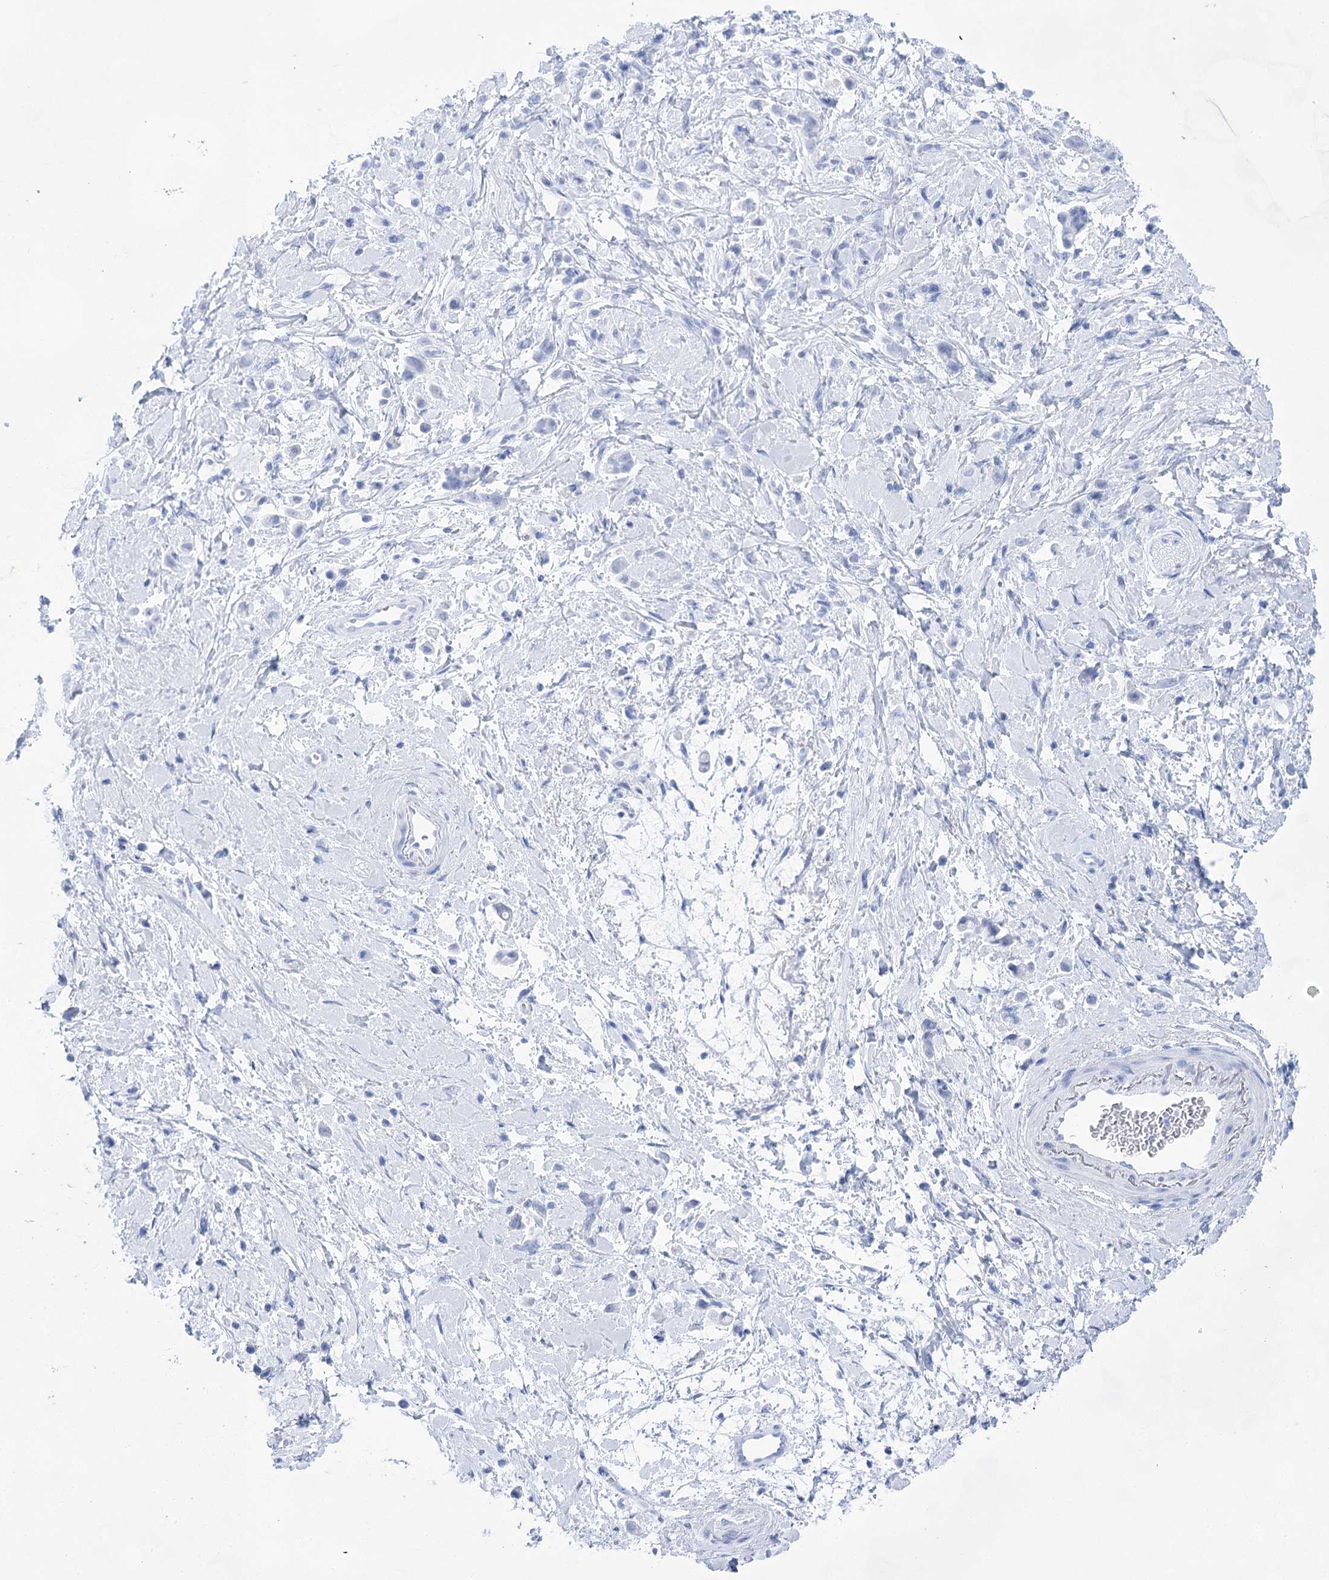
{"staining": {"intensity": "negative", "quantity": "none", "location": "none"}, "tissue": "stomach cancer", "cell_type": "Tumor cells", "image_type": "cancer", "snomed": [{"axis": "morphology", "description": "Adenocarcinoma, NOS"}, {"axis": "topography", "description": "Stomach"}], "caption": "Micrograph shows no protein expression in tumor cells of stomach cancer (adenocarcinoma) tissue.", "gene": "LALBA", "patient": {"sex": "female", "age": 60}}